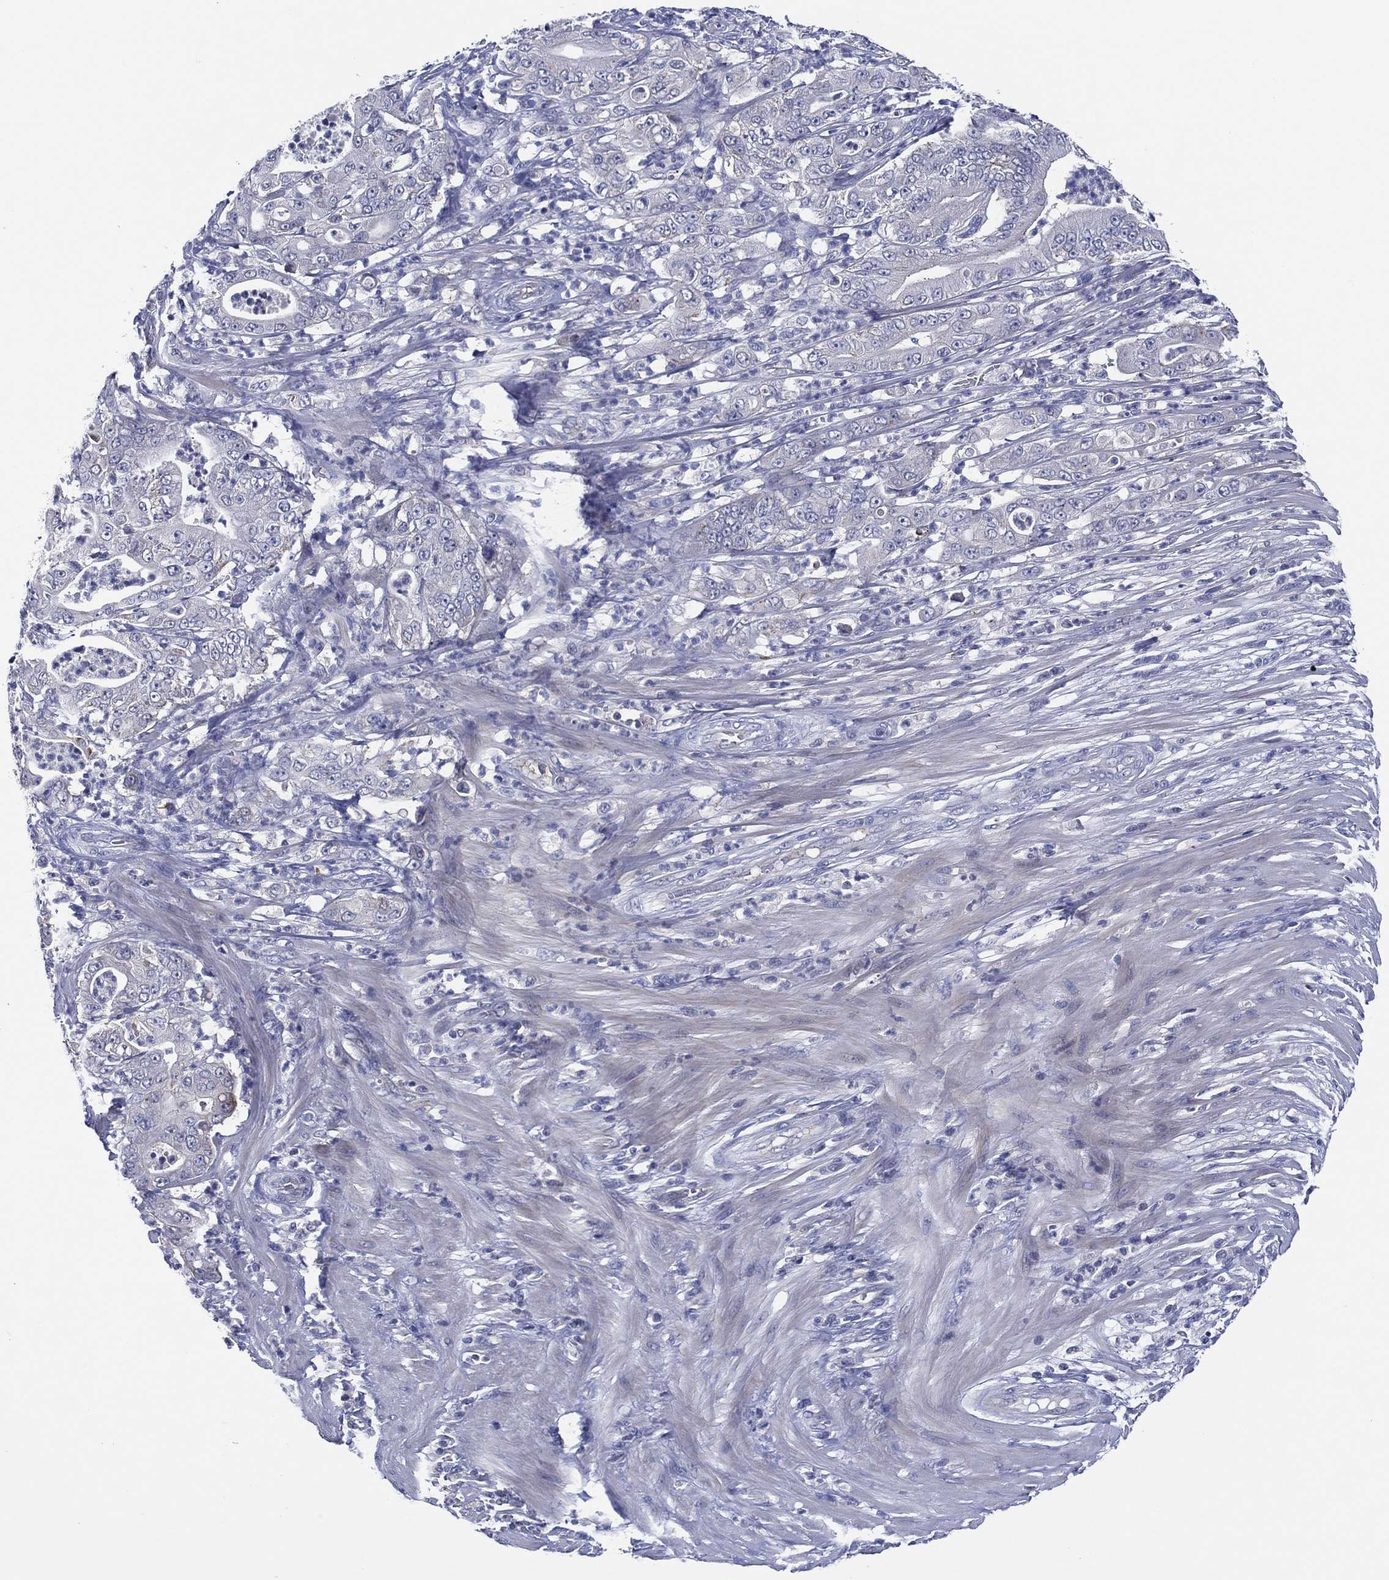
{"staining": {"intensity": "negative", "quantity": "none", "location": "none"}, "tissue": "pancreatic cancer", "cell_type": "Tumor cells", "image_type": "cancer", "snomed": [{"axis": "morphology", "description": "Adenocarcinoma, NOS"}, {"axis": "topography", "description": "Pancreas"}], "caption": "IHC photomicrograph of neoplastic tissue: pancreatic cancer stained with DAB displays no significant protein positivity in tumor cells.", "gene": "TRIM31", "patient": {"sex": "male", "age": 71}}